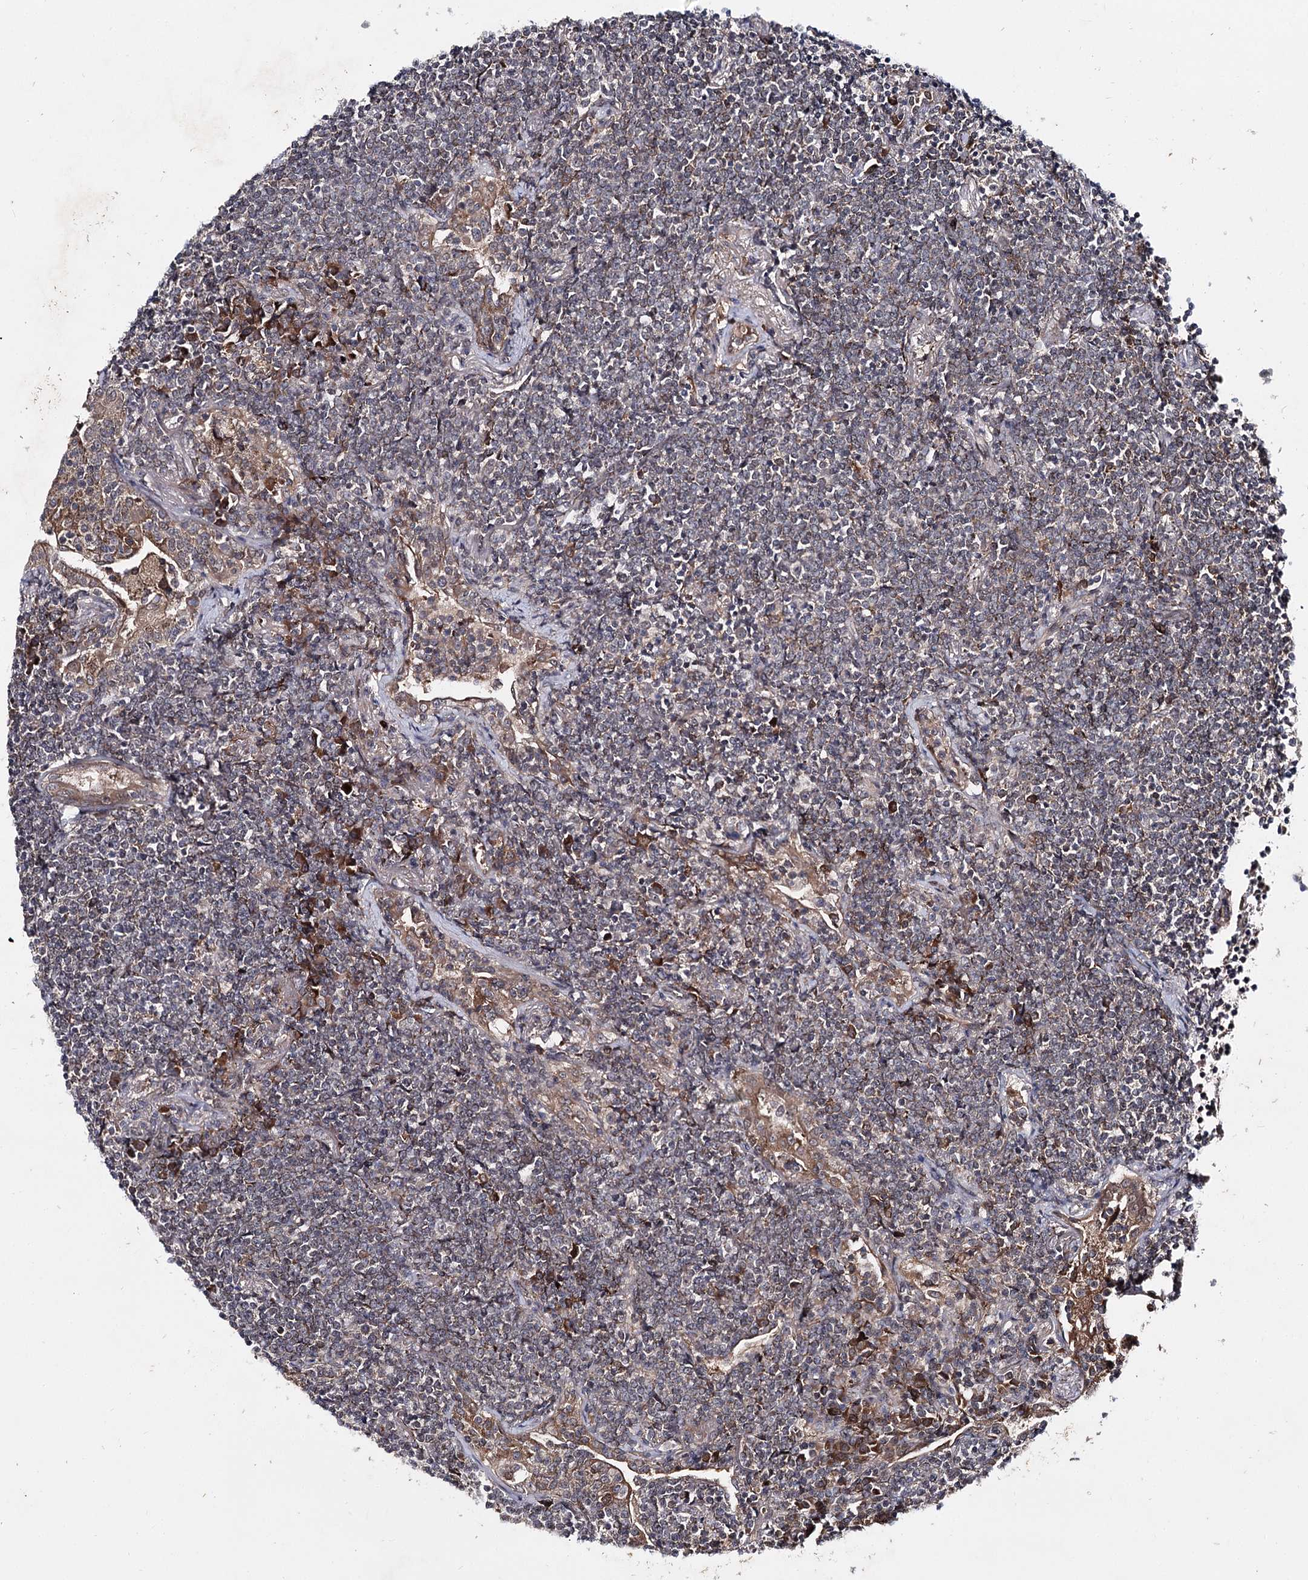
{"staining": {"intensity": "negative", "quantity": "none", "location": "none"}, "tissue": "lymphoma", "cell_type": "Tumor cells", "image_type": "cancer", "snomed": [{"axis": "morphology", "description": "Malignant lymphoma, non-Hodgkin's type, Low grade"}, {"axis": "topography", "description": "Lung"}], "caption": "This is an IHC image of human low-grade malignant lymphoma, non-Hodgkin's type. There is no expression in tumor cells.", "gene": "MSANTD2", "patient": {"sex": "female", "age": 71}}